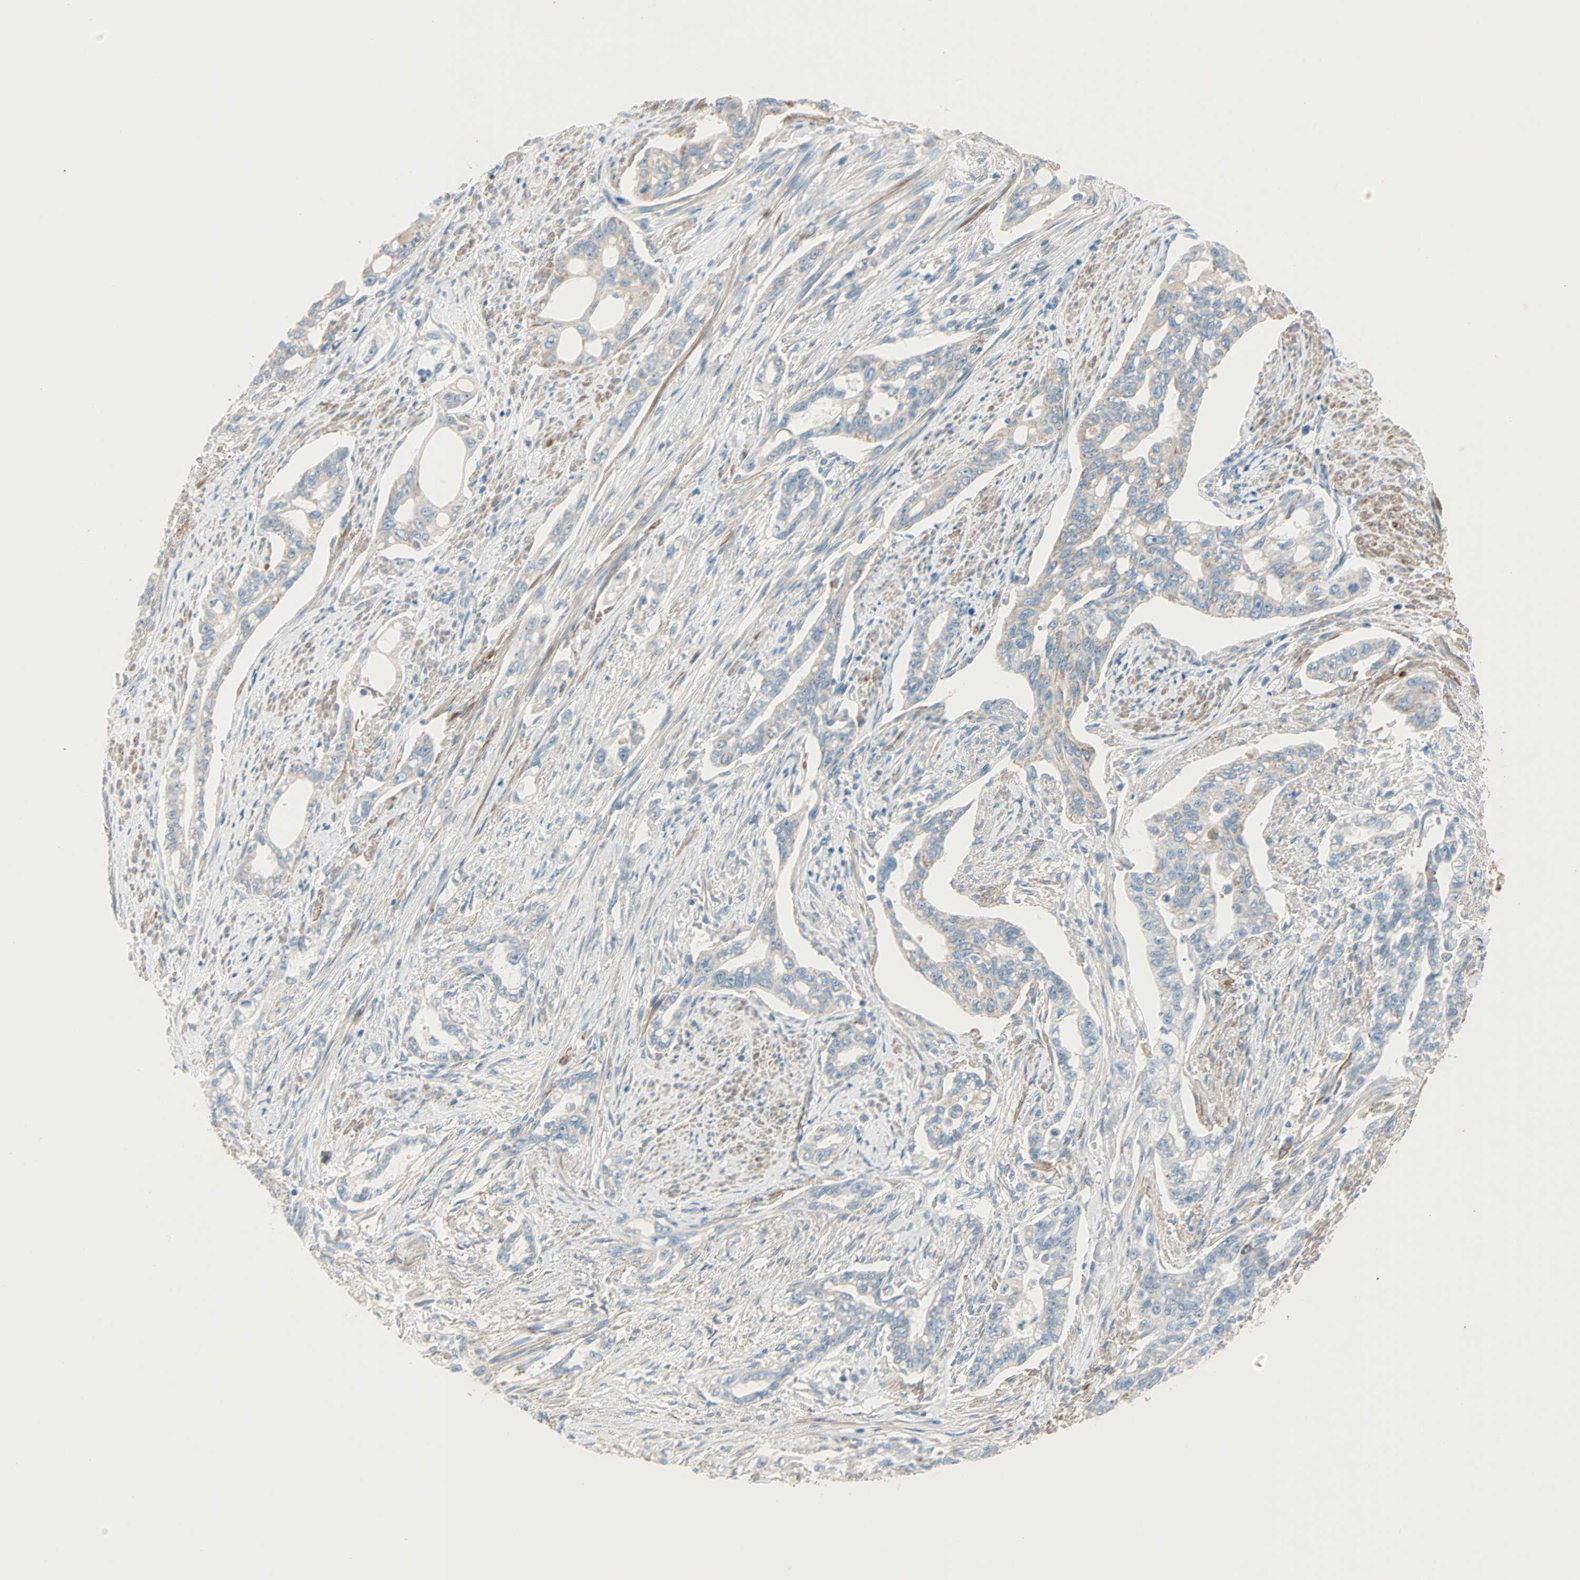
{"staining": {"intensity": "weak", "quantity": "<25%", "location": "cytoplasmic/membranous"}, "tissue": "pancreatic cancer", "cell_type": "Tumor cells", "image_type": "cancer", "snomed": [{"axis": "morphology", "description": "Normal tissue, NOS"}, {"axis": "topography", "description": "Pancreas"}], "caption": "DAB immunohistochemical staining of pancreatic cancer shows no significant staining in tumor cells.", "gene": "ACVRL1", "patient": {"sex": "male", "age": 42}}